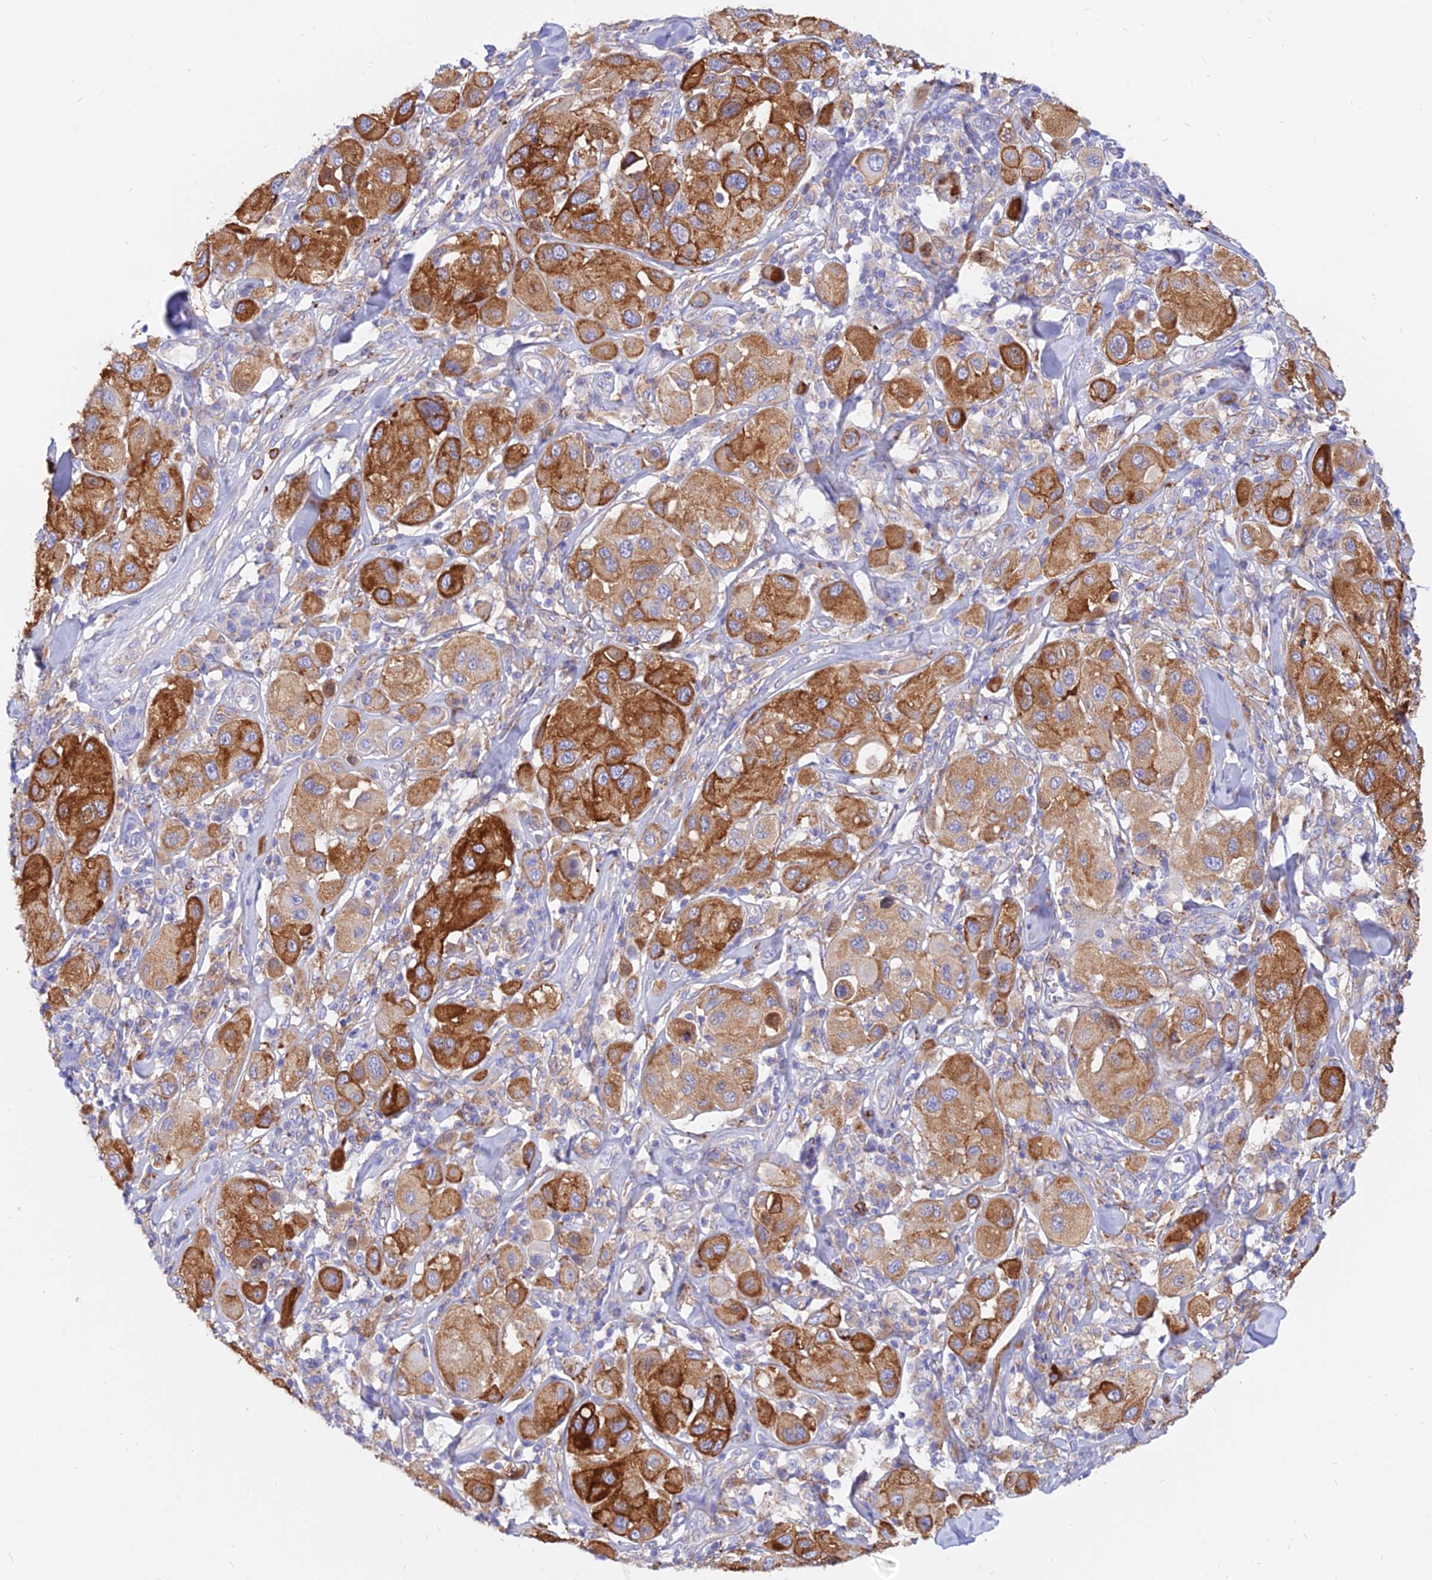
{"staining": {"intensity": "strong", "quantity": "25%-75%", "location": "cytoplasmic/membranous"}, "tissue": "melanoma", "cell_type": "Tumor cells", "image_type": "cancer", "snomed": [{"axis": "morphology", "description": "Malignant melanoma, Metastatic site"}, {"axis": "topography", "description": "Skin"}], "caption": "The histopathology image demonstrates immunohistochemical staining of malignant melanoma (metastatic site). There is strong cytoplasmic/membranous expression is appreciated in approximately 25%-75% of tumor cells.", "gene": "AGTRAP", "patient": {"sex": "male", "age": 41}}